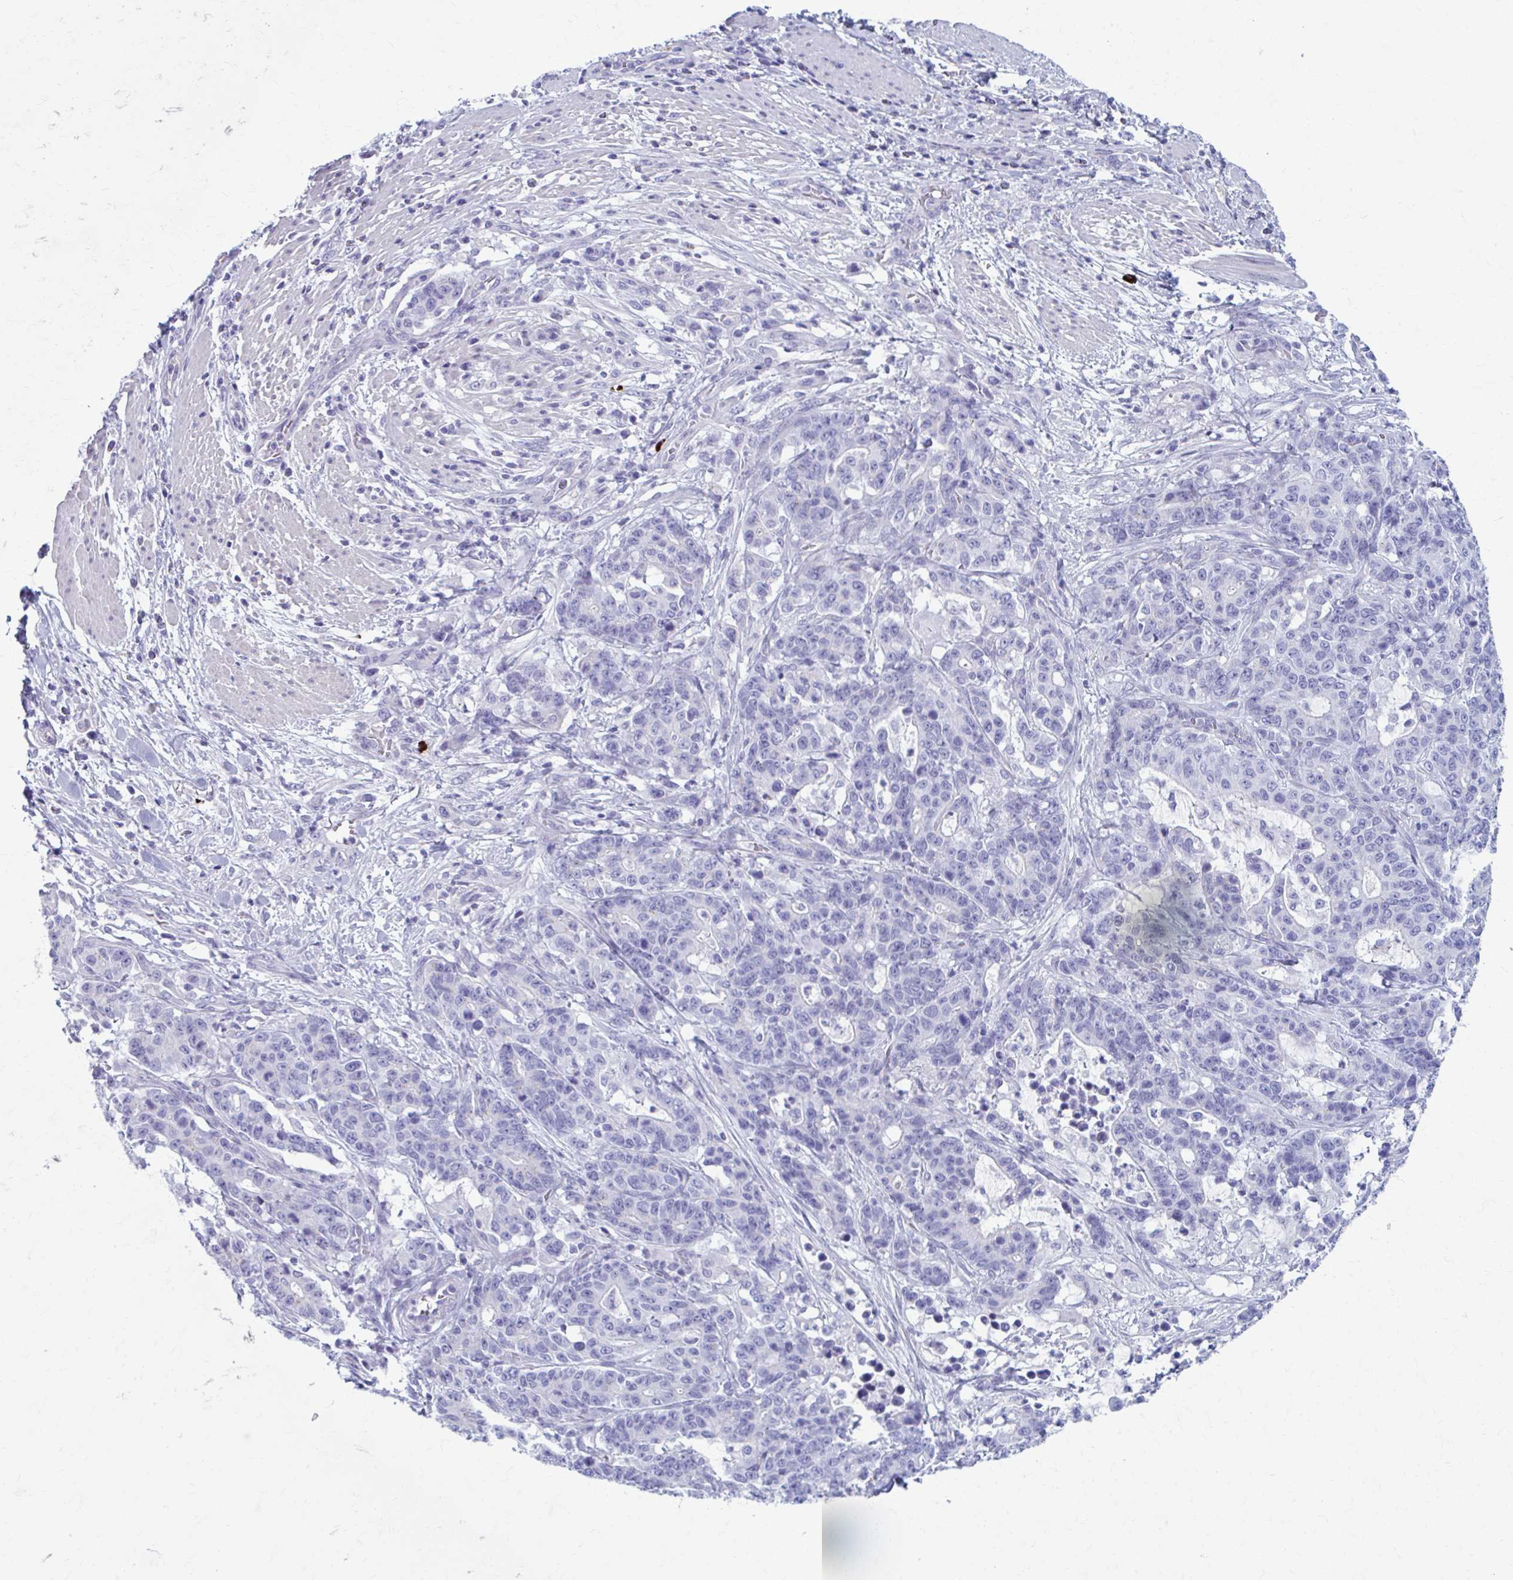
{"staining": {"intensity": "negative", "quantity": "none", "location": "none"}, "tissue": "stomach cancer", "cell_type": "Tumor cells", "image_type": "cancer", "snomed": [{"axis": "morphology", "description": "Normal tissue, NOS"}, {"axis": "morphology", "description": "Adenocarcinoma, NOS"}, {"axis": "topography", "description": "Stomach"}], "caption": "DAB immunohistochemical staining of human stomach cancer exhibits no significant positivity in tumor cells.", "gene": "C12orf71", "patient": {"sex": "female", "age": 64}}